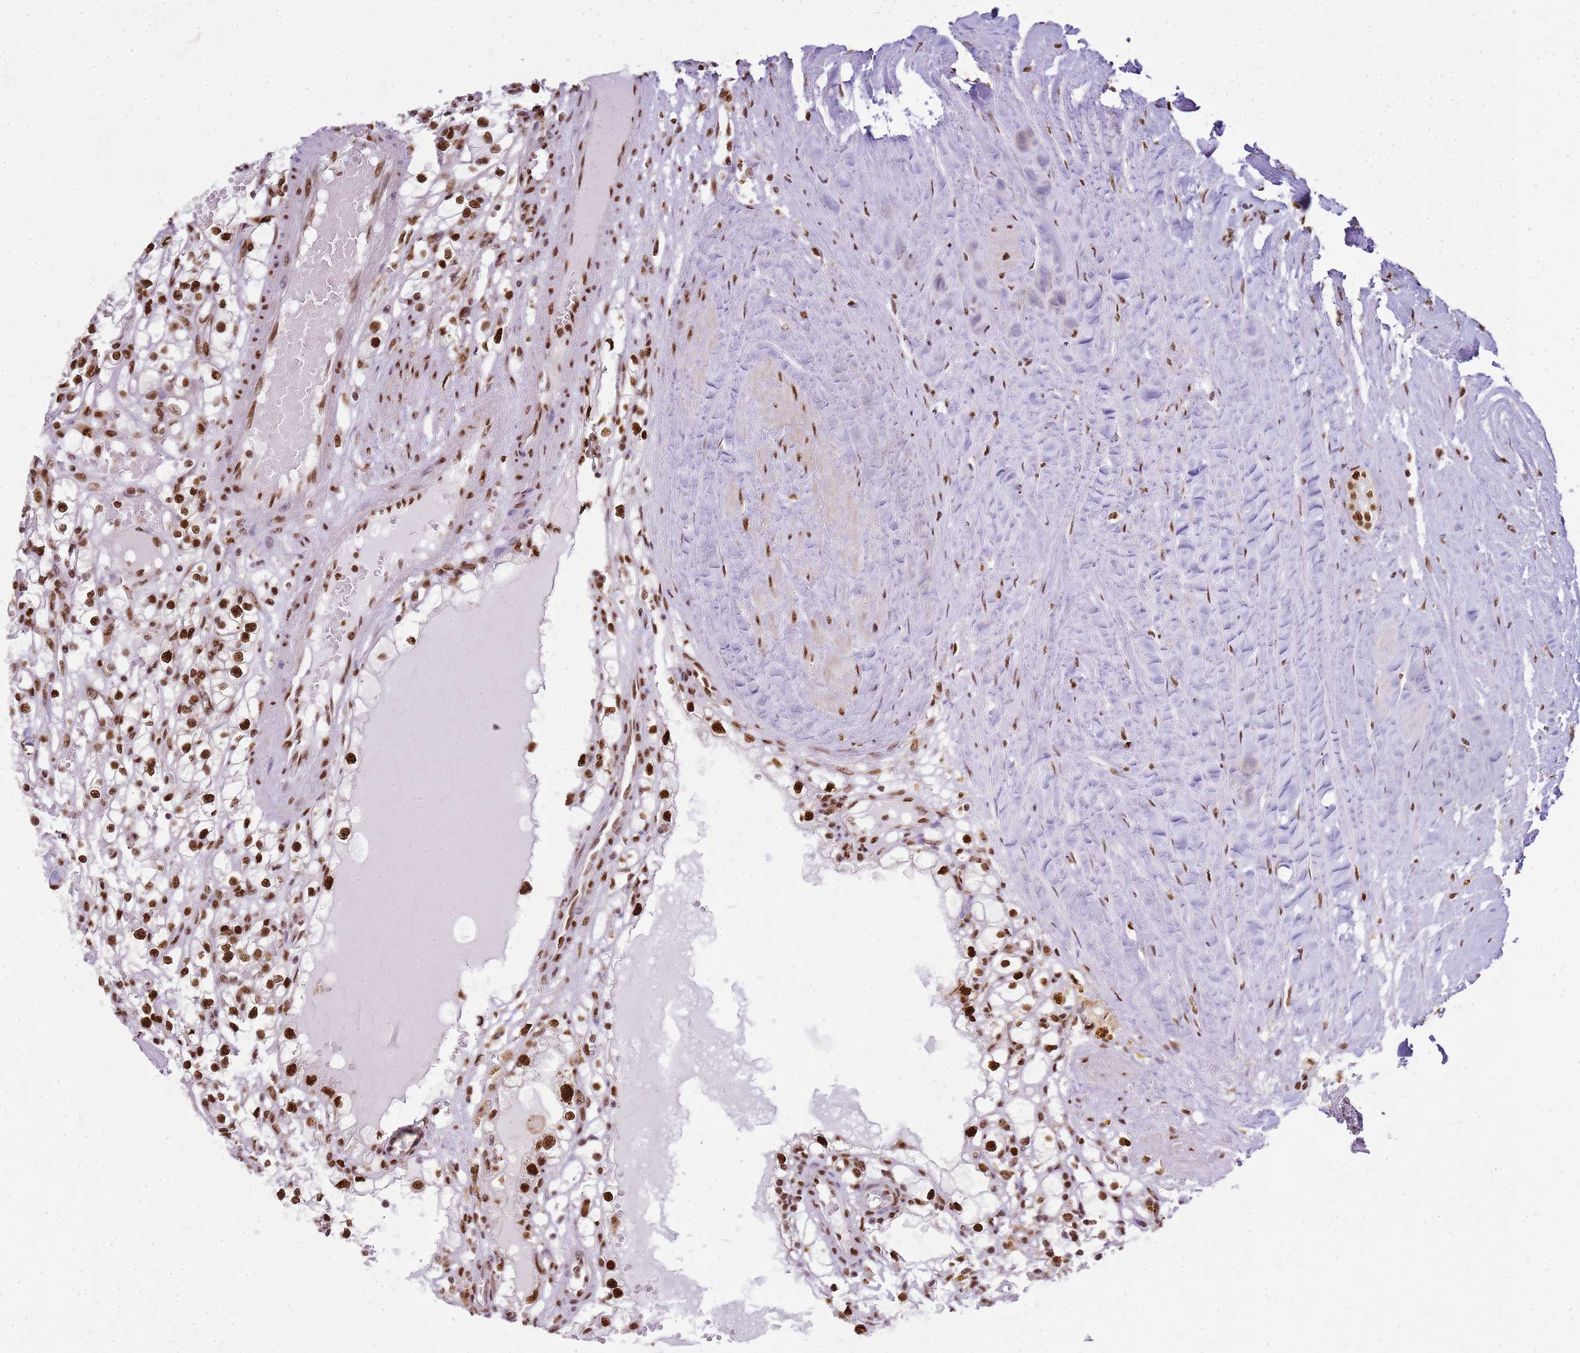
{"staining": {"intensity": "strong", "quantity": ">75%", "location": "nuclear"}, "tissue": "renal cancer", "cell_type": "Tumor cells", "image_type": "cancer", "snomed": [{"axis": "morphology", "description": "Adenocarcinoma, NOS"}, {"axis": "topography", "description": "Kidney"}], "caption": "Renal cancer stained with immunohistochemistry shows strong nuclear expression in approximately >75% of tumor cells.", "gene": "APEX1", "patient": {"sex": "male", "age": 56}}